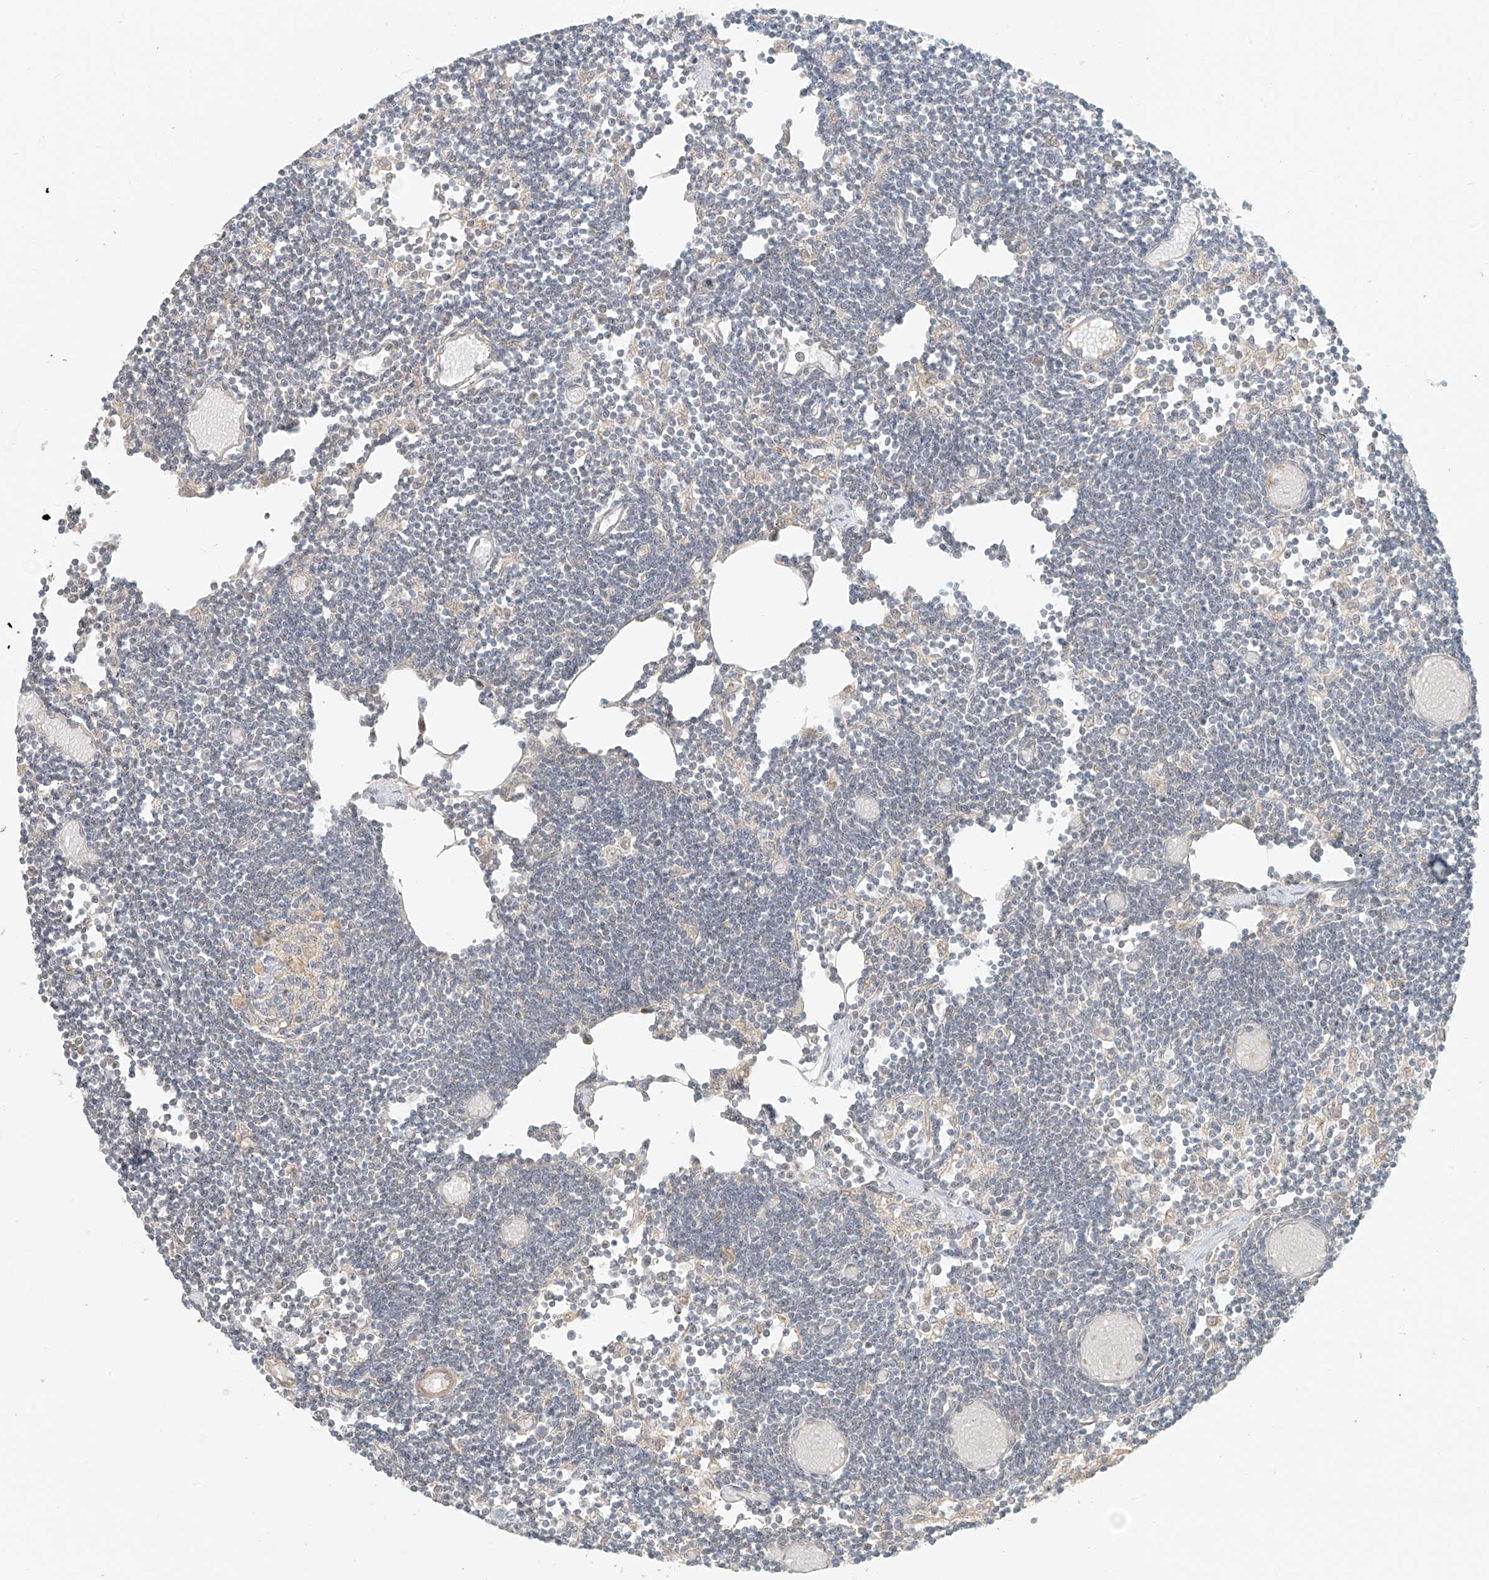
{"staining": {"intensity": "negative", "quantity": "none", "location": "none"}, "tissue": "lymph node", "cell_type": "Germinal center cells", "image_type": "normal", "snomed": [{"axis": "morphology", "description": "Normal tissue, NOS"}, {"axis": "topography", "description": "Lymph node"}], "caption": "Image shows no significant protein positivity in germinal center cells of unremarkable lymph node.", "gene": "ABCD1", "patient": {"sex": "female", "age": 11}}